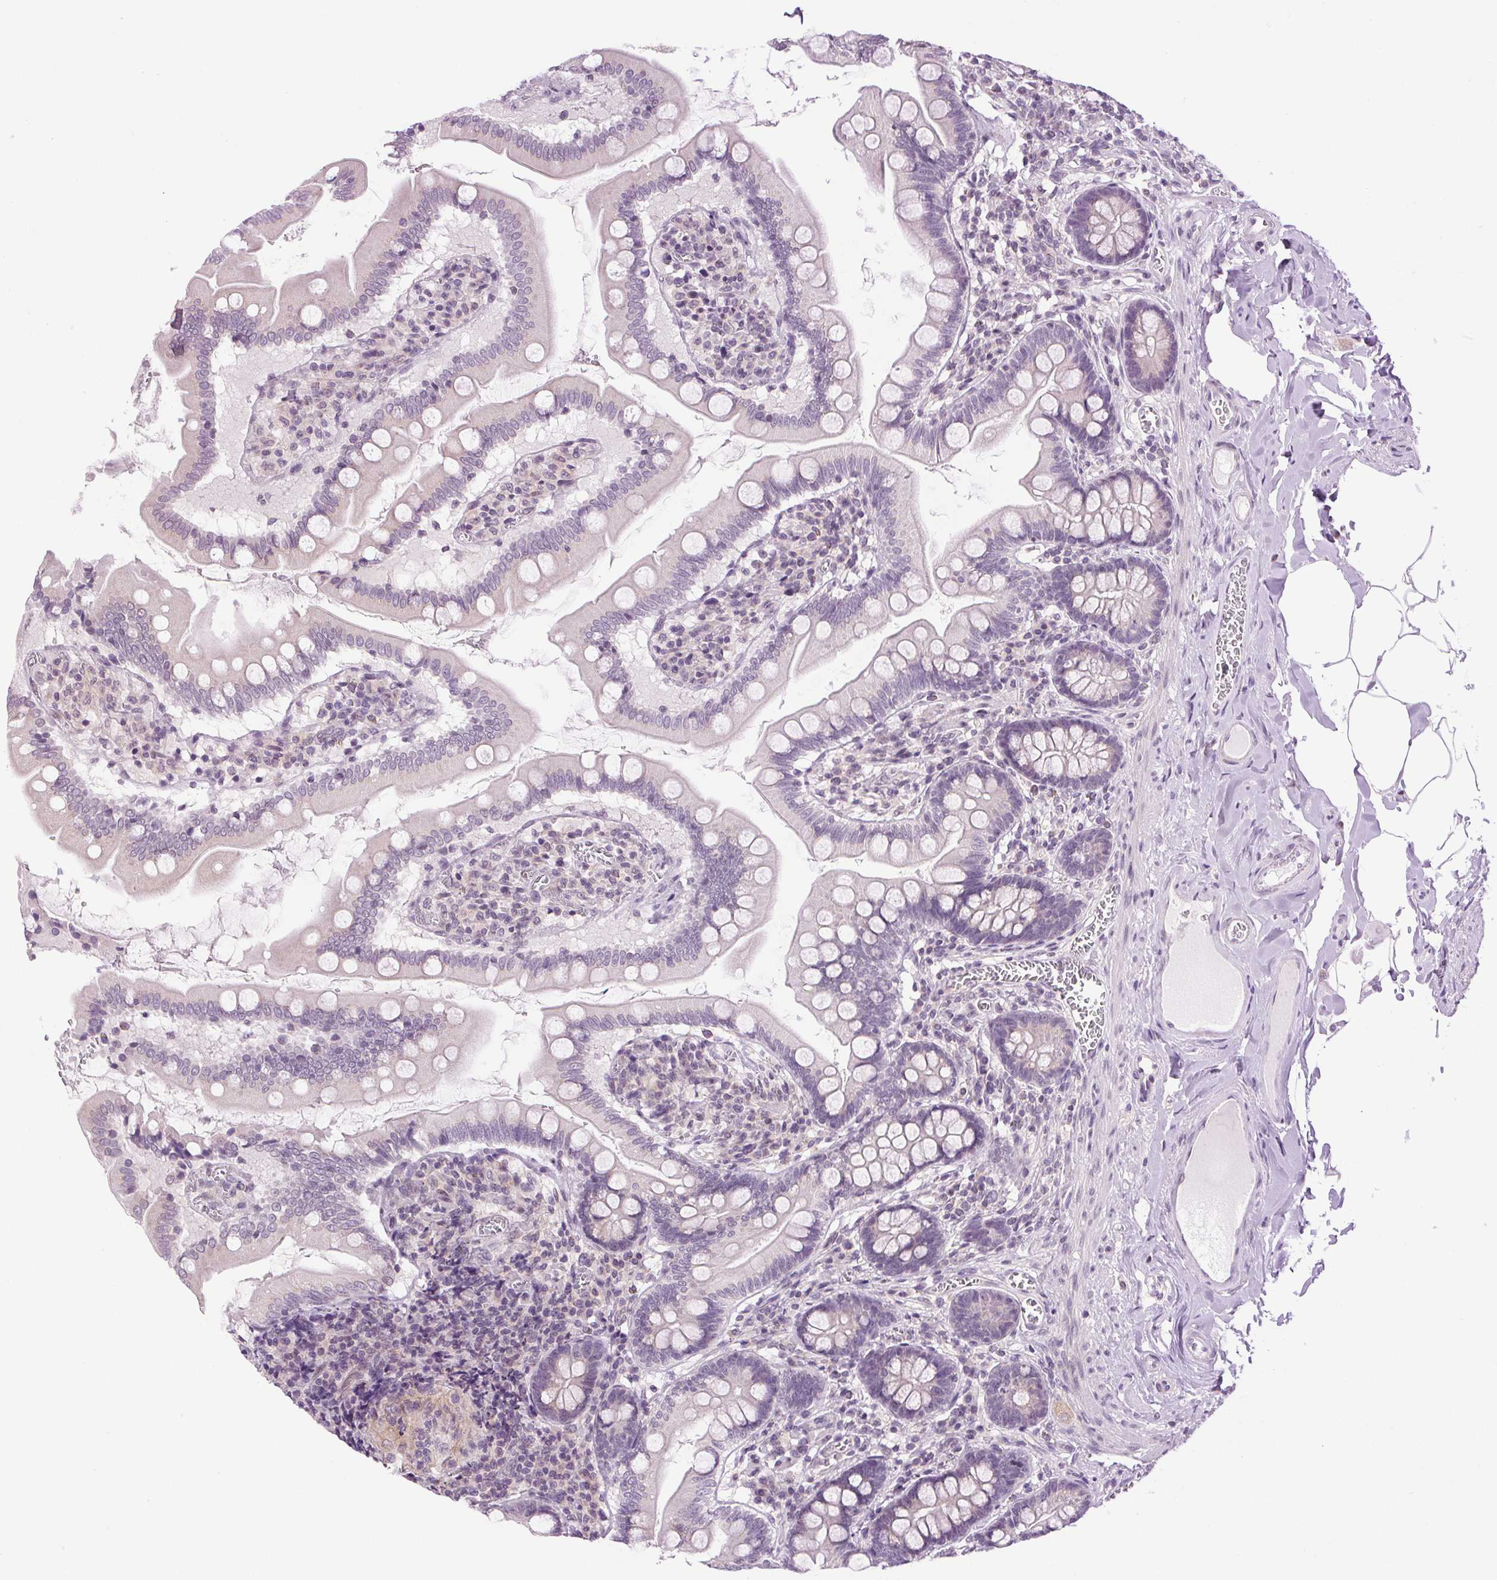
{"staining": {"intensity": "moderate", "quantity": "<25%", "location": "cytoplasmic/membranous"}, "tissue": "small intestine", "cell_type": "Glandular cells", "image_type": "normal", "snomed": [{"axis": "morphology", "description": "Normal tissue, NOS"}, {"axis": "topography", "description": "Small intestine"}], "caption": "Immunohistochemical staining of normal human small intestine displays moderate cytoplasmic/membranous protein staining in approximately <25% of glandular cells.", "gene": "SMIM13", "patient": {"sex": "female", "age": 56}}